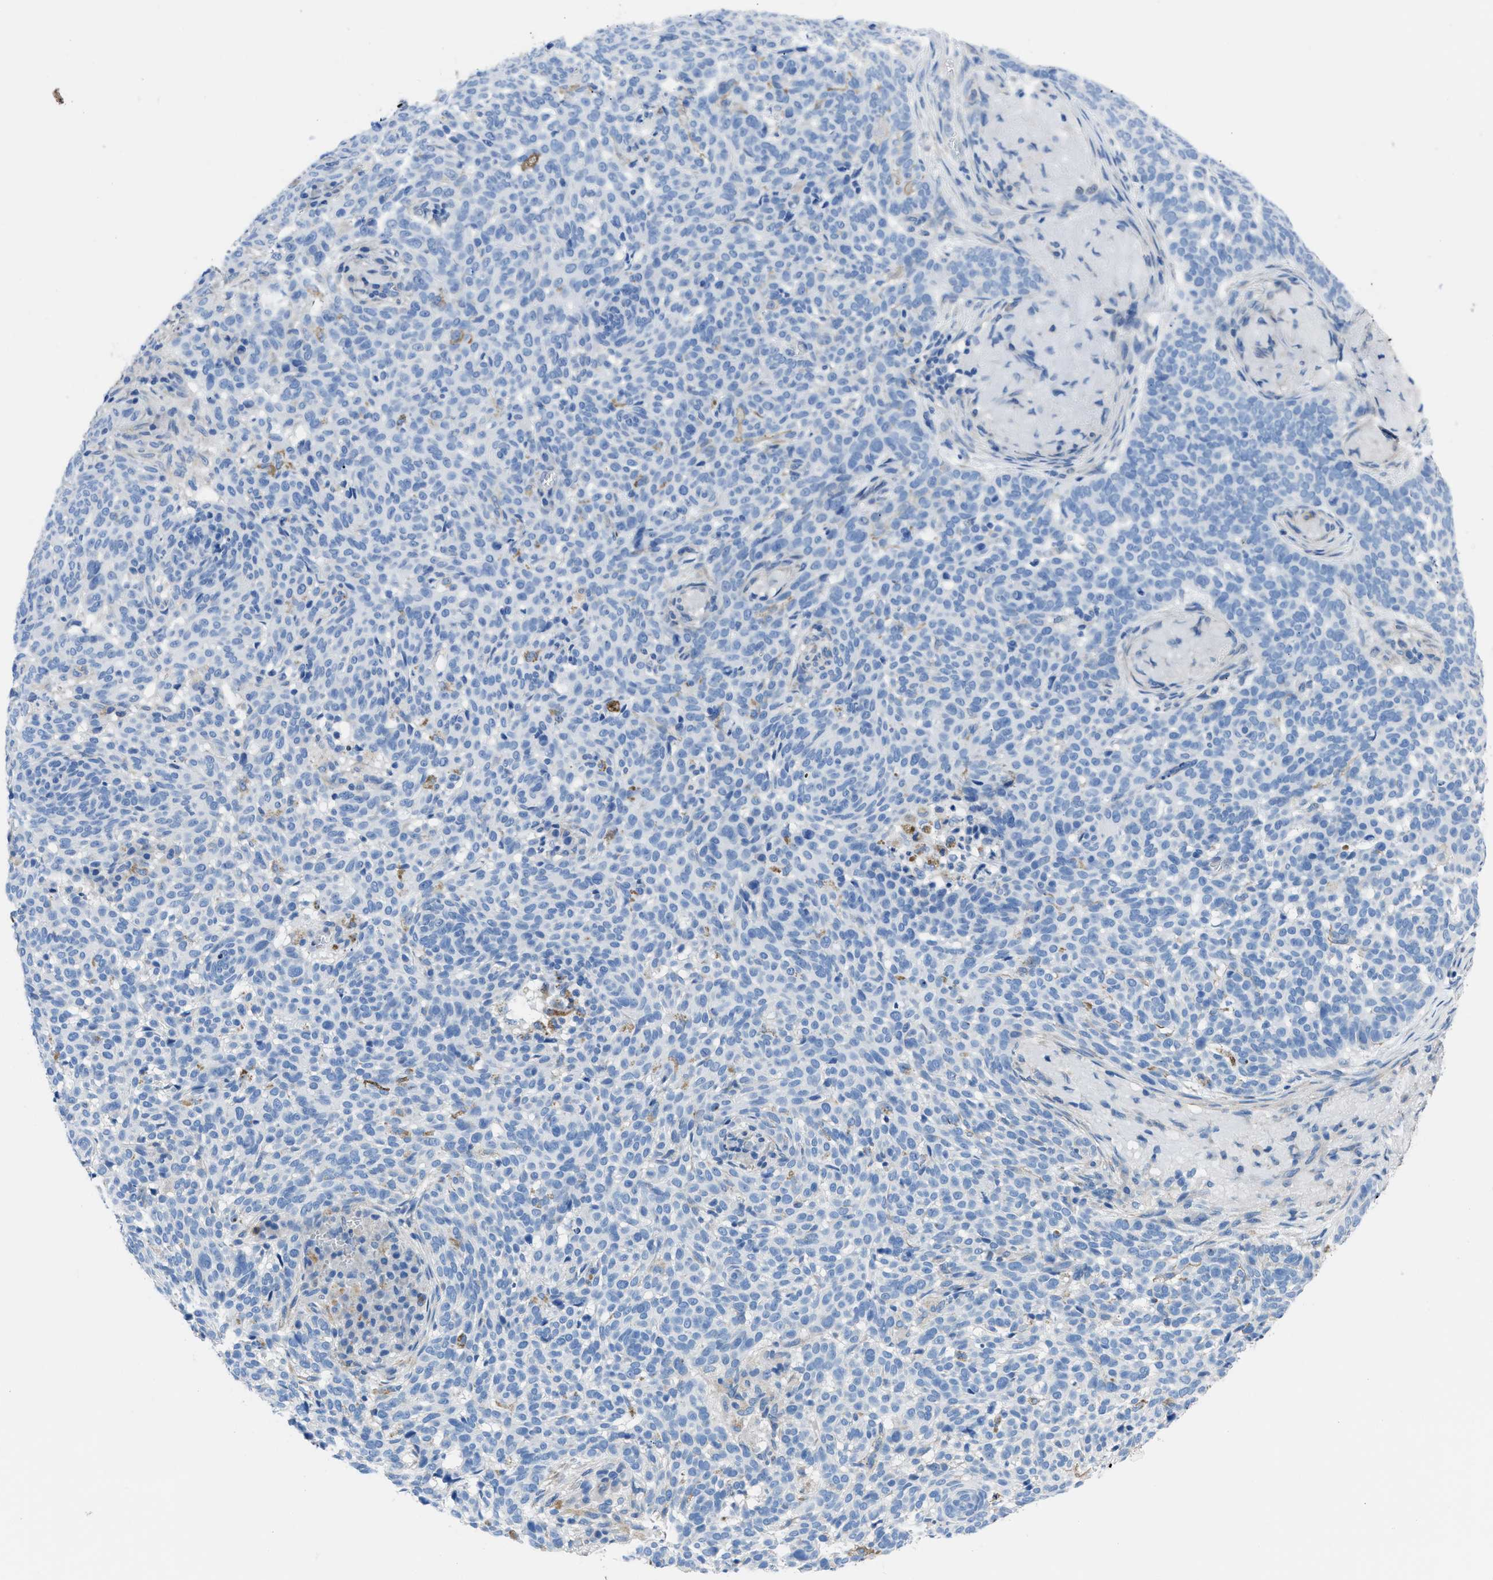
{"staining": {"intensity": "negative", "quantity": "none", "location": "none"}, "tissue": "skin cancer", "cell_type": "Tumor cells", "image_type": "cancer", "snomed": [{"axis": "morphology", "description": "Basal cell carcinoma"}, {"axis": "topography", "description": "Skin"}], "caption": "DAB immunohistochemical staining of skin cancer demonstrates no significant staining in tumor cells.", "gene": "ITPR1", "patient": {"sex": "male", "age": 85}}